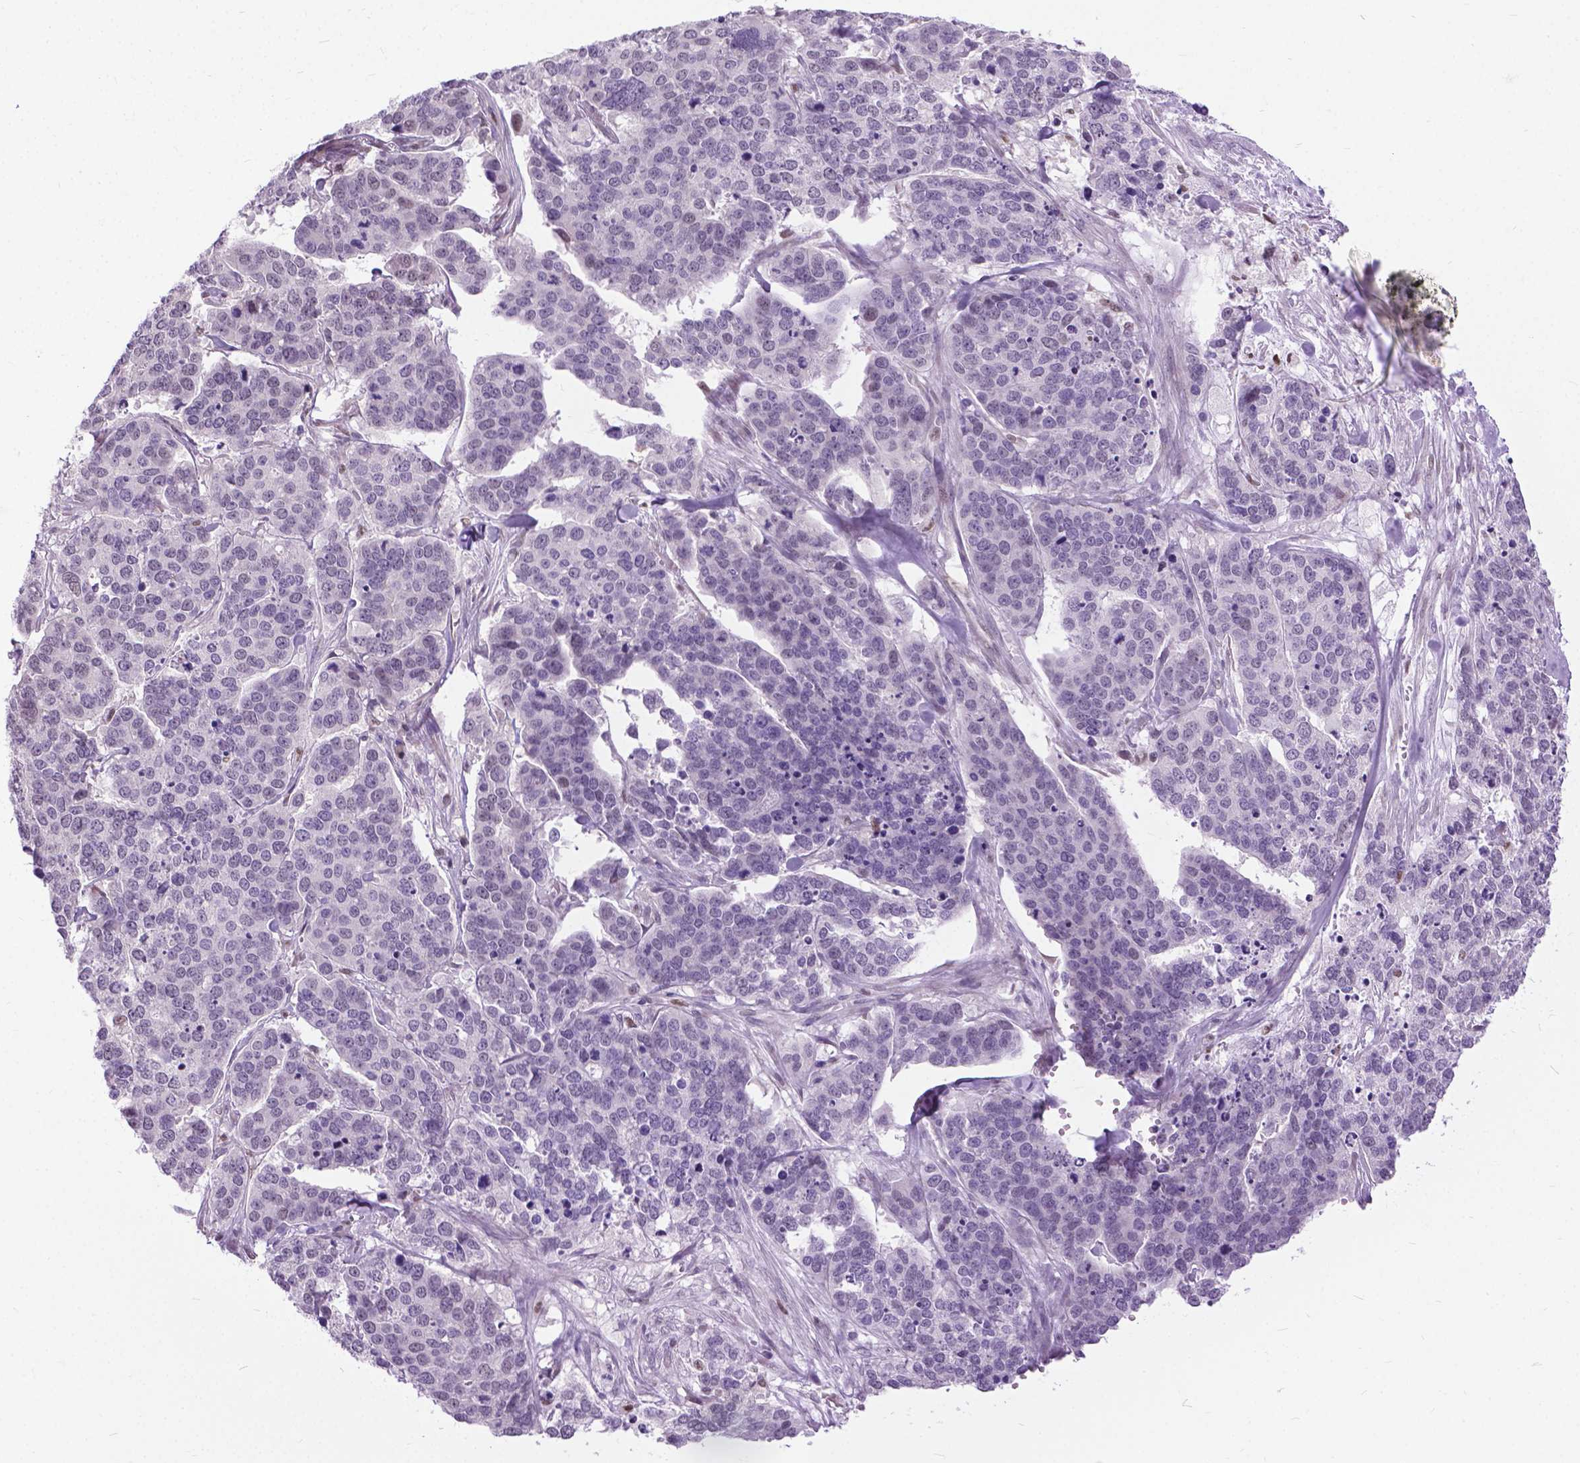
{"staining": {"intensity": "negative", "quantity": "none", "location": "none"}, "tissue": "ovarian cancer", "cell_type": "Tumor cells", "image_type": "cancer", "snomed": [{"axis": "morphology", "description": "Carcinoma, endometroid"}, {"axis": "topography", "description": "Ovary"}], "caption": "Immunohistochemistry micrograph of endometroid carcinoma (ovarian) stained for a protein (brown), which reveals no expression in tumor cells.", "gene": "APCDD1L", "patient": {"sex": "female", "age": 65}}